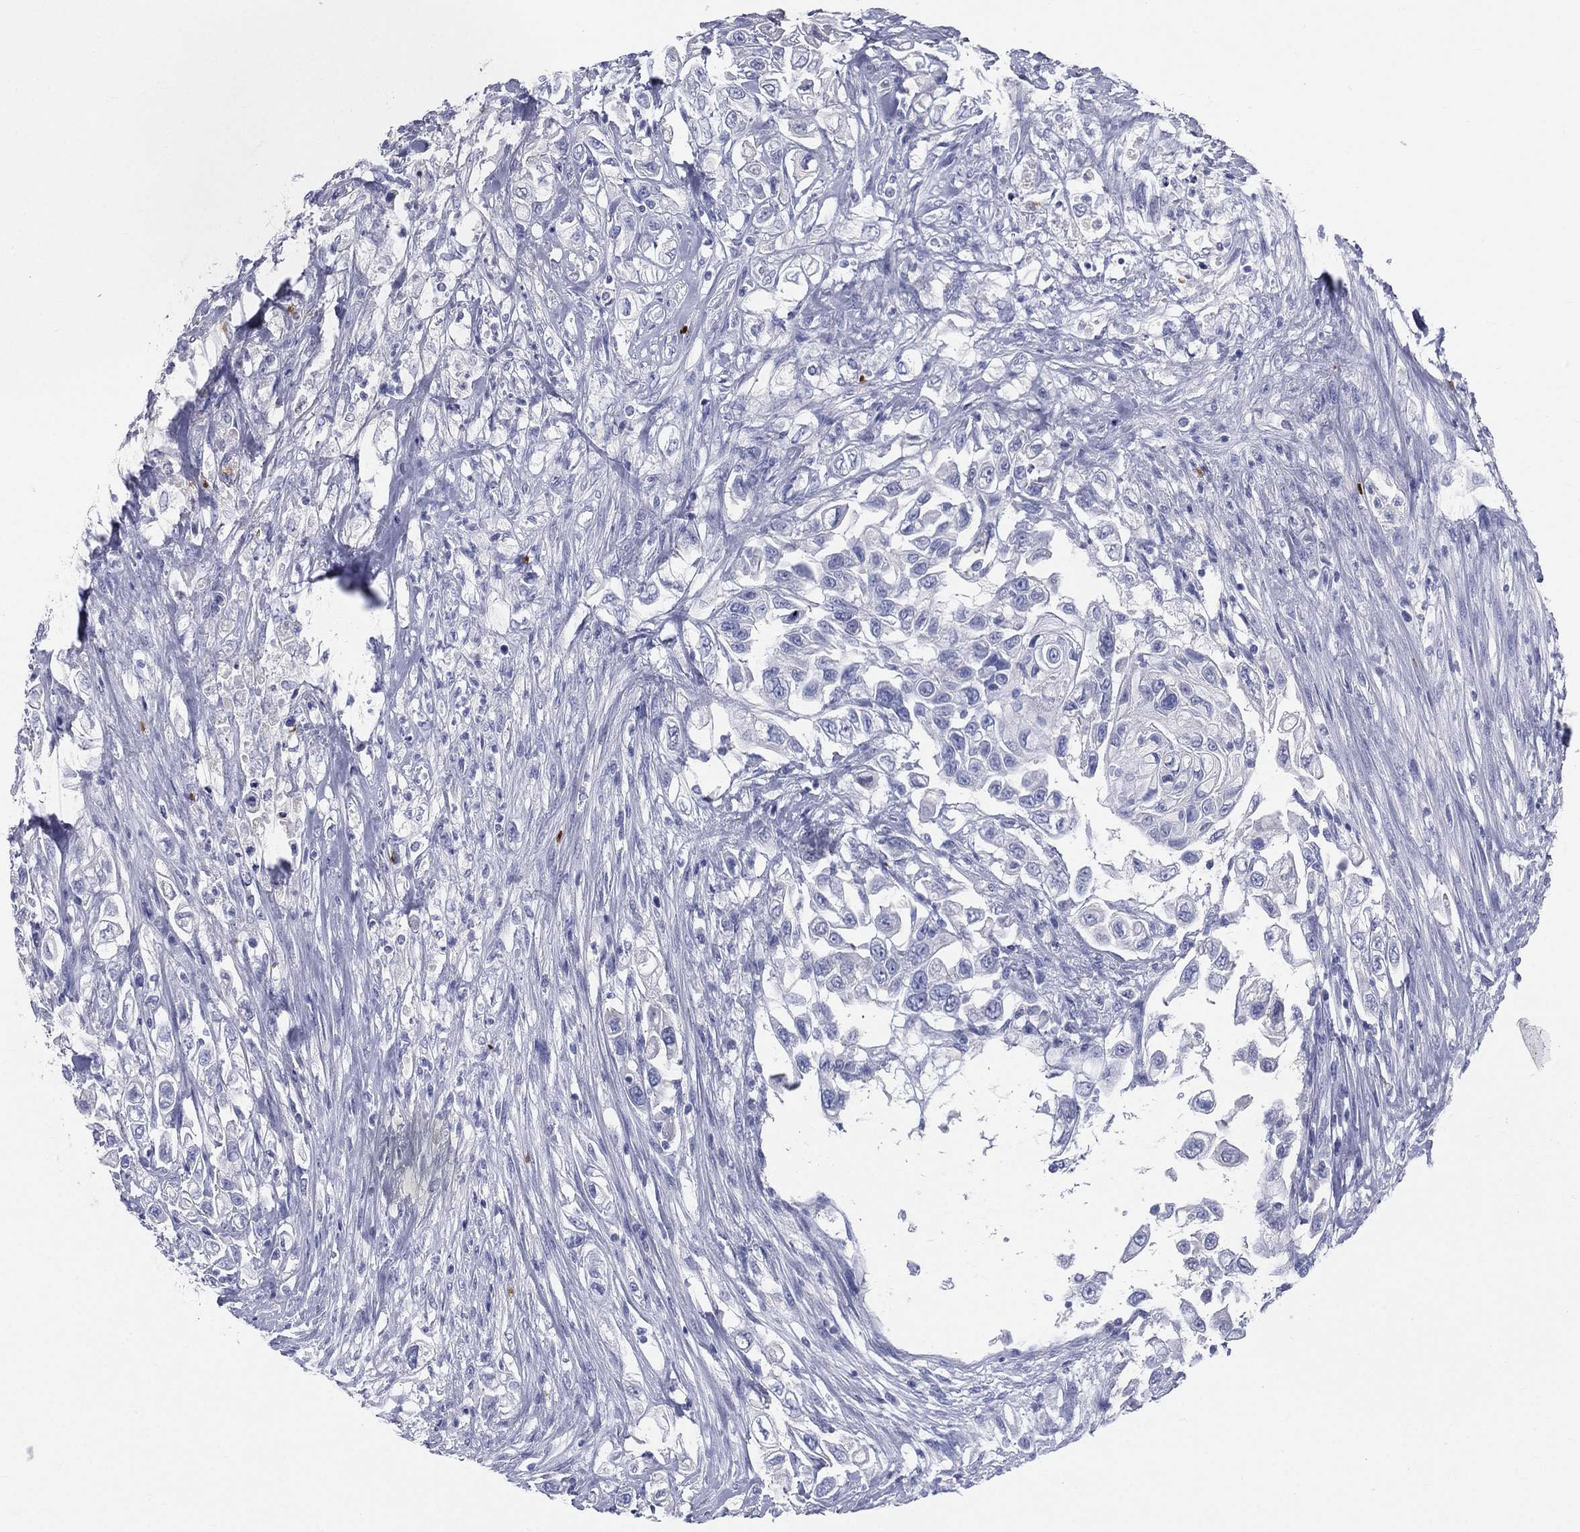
{"staining": {"intensity": "negative", "quantity": "none", "location": "none"}, "tissue": "urothelial cancer", "cell_type": "Tumor cells", "image_type": "cancer", "snomed": [{"axis": "morphology", "description": "Urothelial carcinoma, High grade"}, {"axis": "topography", "description": "Urinary bladder"}], "caption": "Image shows no significant protein positivity in tumor cells of urothelial carcinoma (high-grade).", "gene": "HP", "patient": {"sex": "female", "age": 56}}